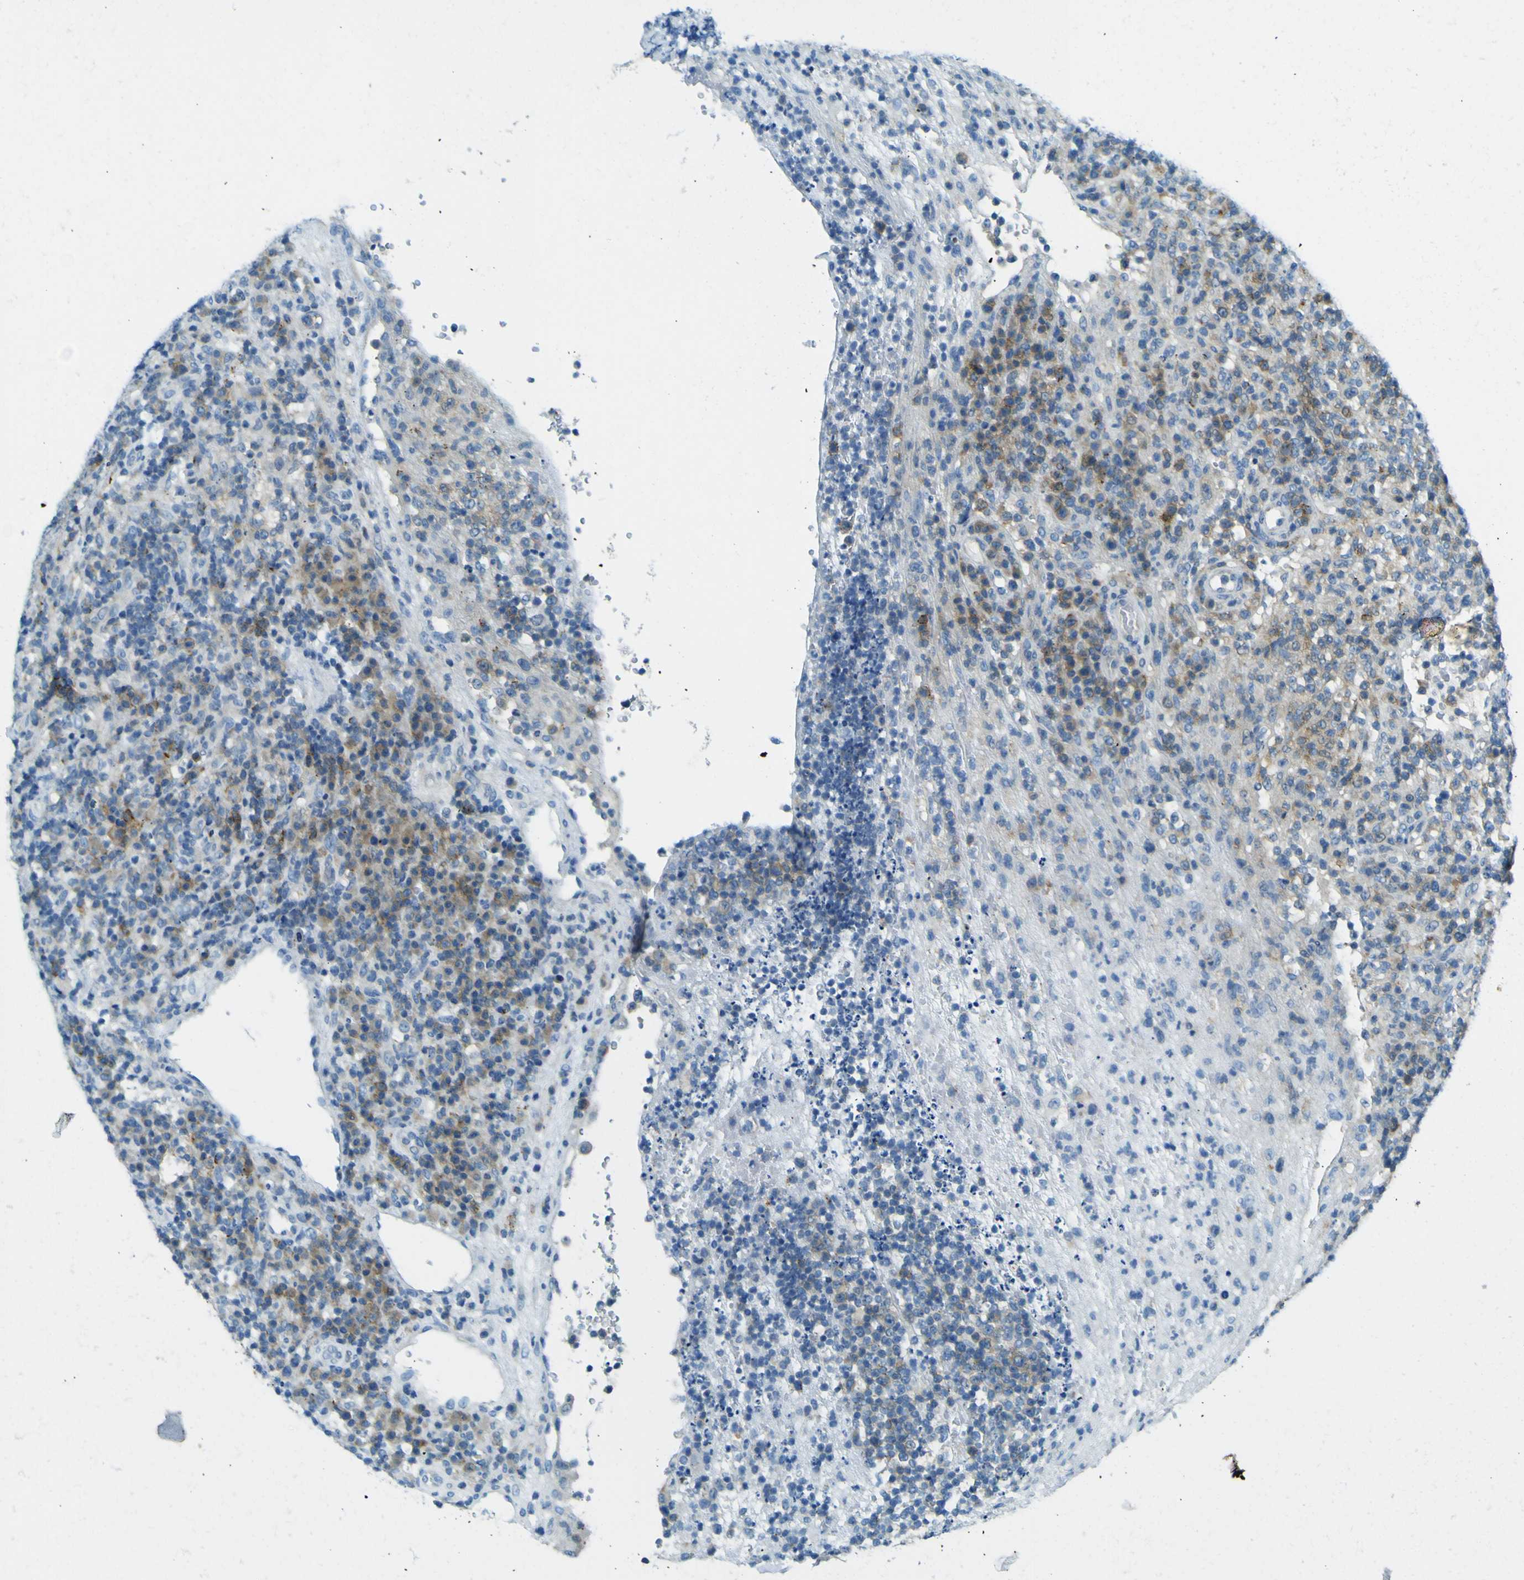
{"staining": {"intensity": "moderate", "quantity": "25%-75%", "location": "cytoplasmic/membranous"}, "tissue": "lymphoma", "cell_type": "Tumor cells", "image_type": "cancer", "snomed": [{"axis": "morphology", "description": "Malignant lymphoma, non-Hodgkin's type, High grade"}, {"axis": "topography", "description": "Lymph node"}], "caption": "Moderate cytoplasmic/membranous positivity for a protein is identified in about 25%-75% of tumor cells of lymphoma using immunohistochemistry.", "gene": "SORCS1", "patient": {"sex": "female", "age": 76}}